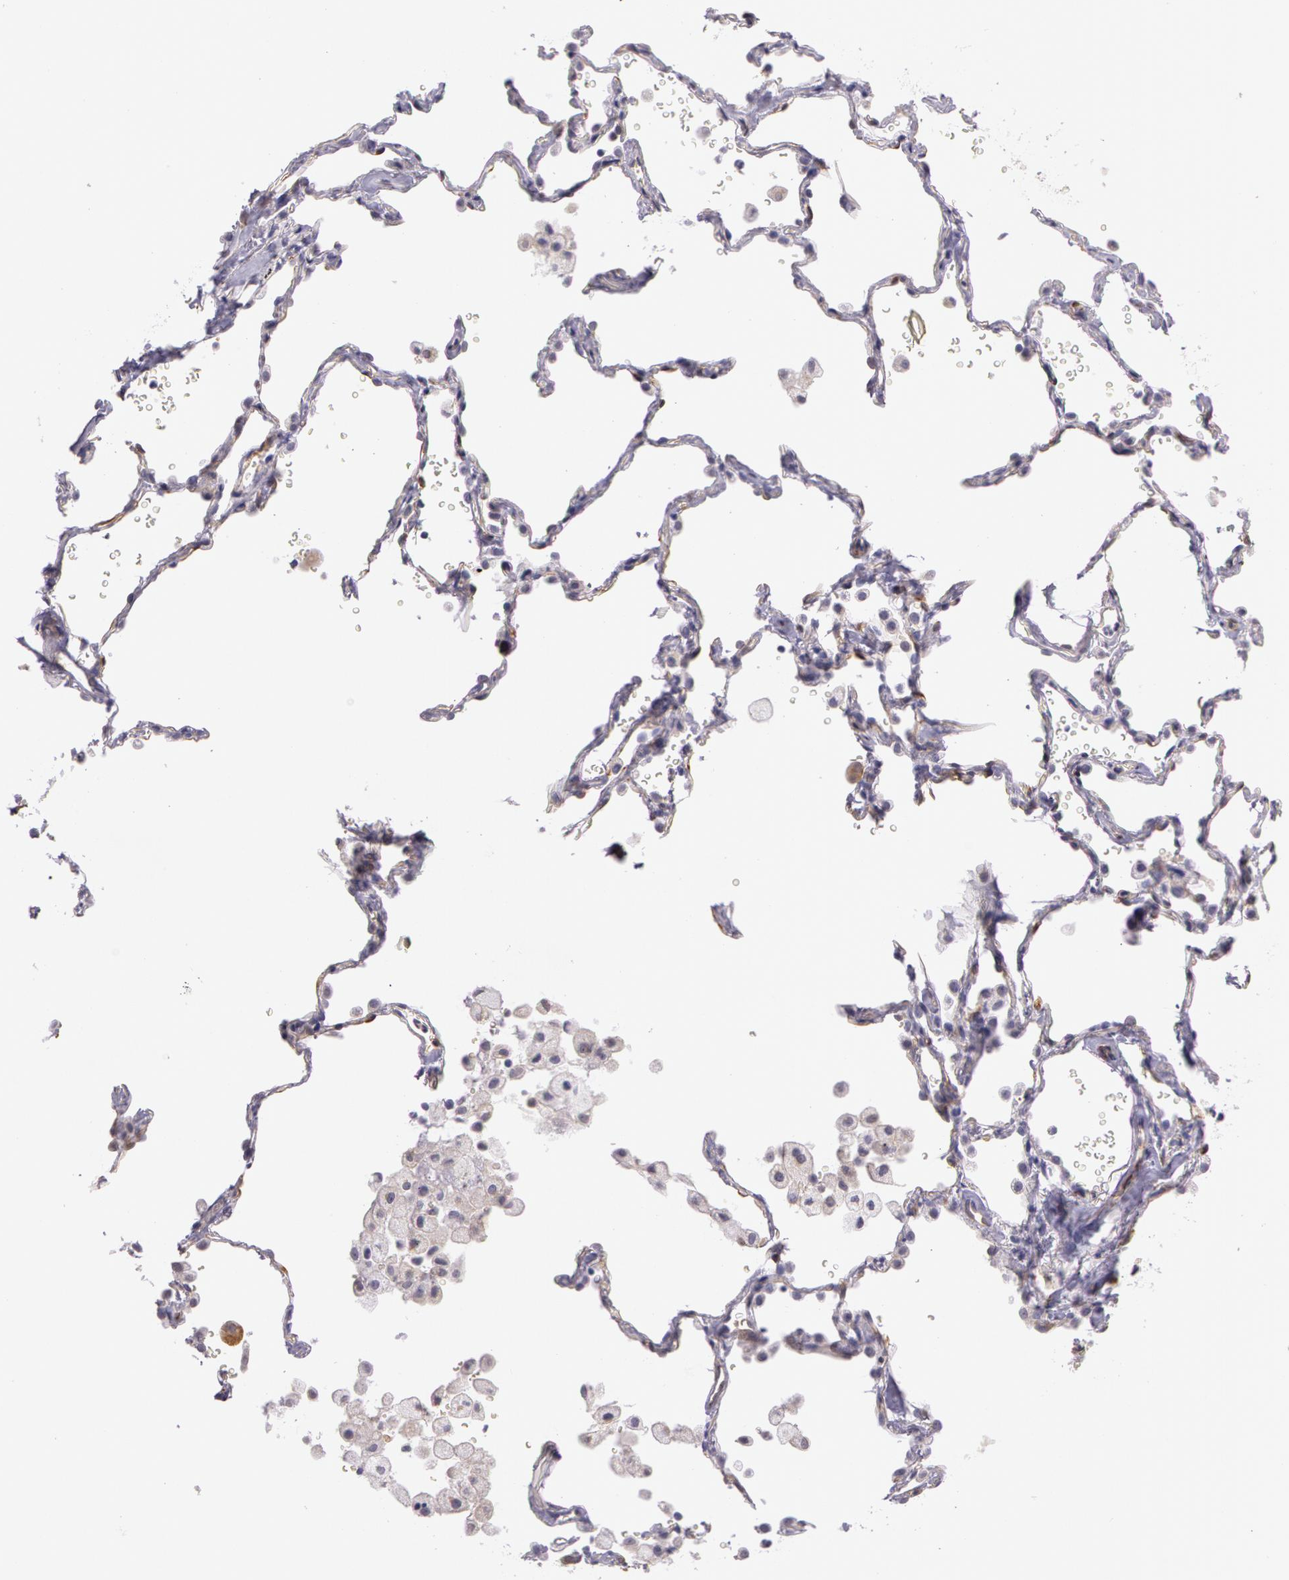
{"staining": {"intensity": "weak", "quantity": ">75%", "location": "cytoplasmic/membranous"}, "tissue": "lung cancer", "cell_type": "Tumor cells", "image_type": "cancer", "snomed": [{"axis": "morphology", "description": "Adenocarcinoma, NOS"}, {"axis": "topography", "description": "Lung"}], "caption": "Lung cancer (adenocarcinoma) stained with a brown dye demonstrates weak cytoplasmic/membranous positive staining in approximately >75% of tumor cells.", "gene": "APP", "patient": {"sex": "female", "age": 50}}